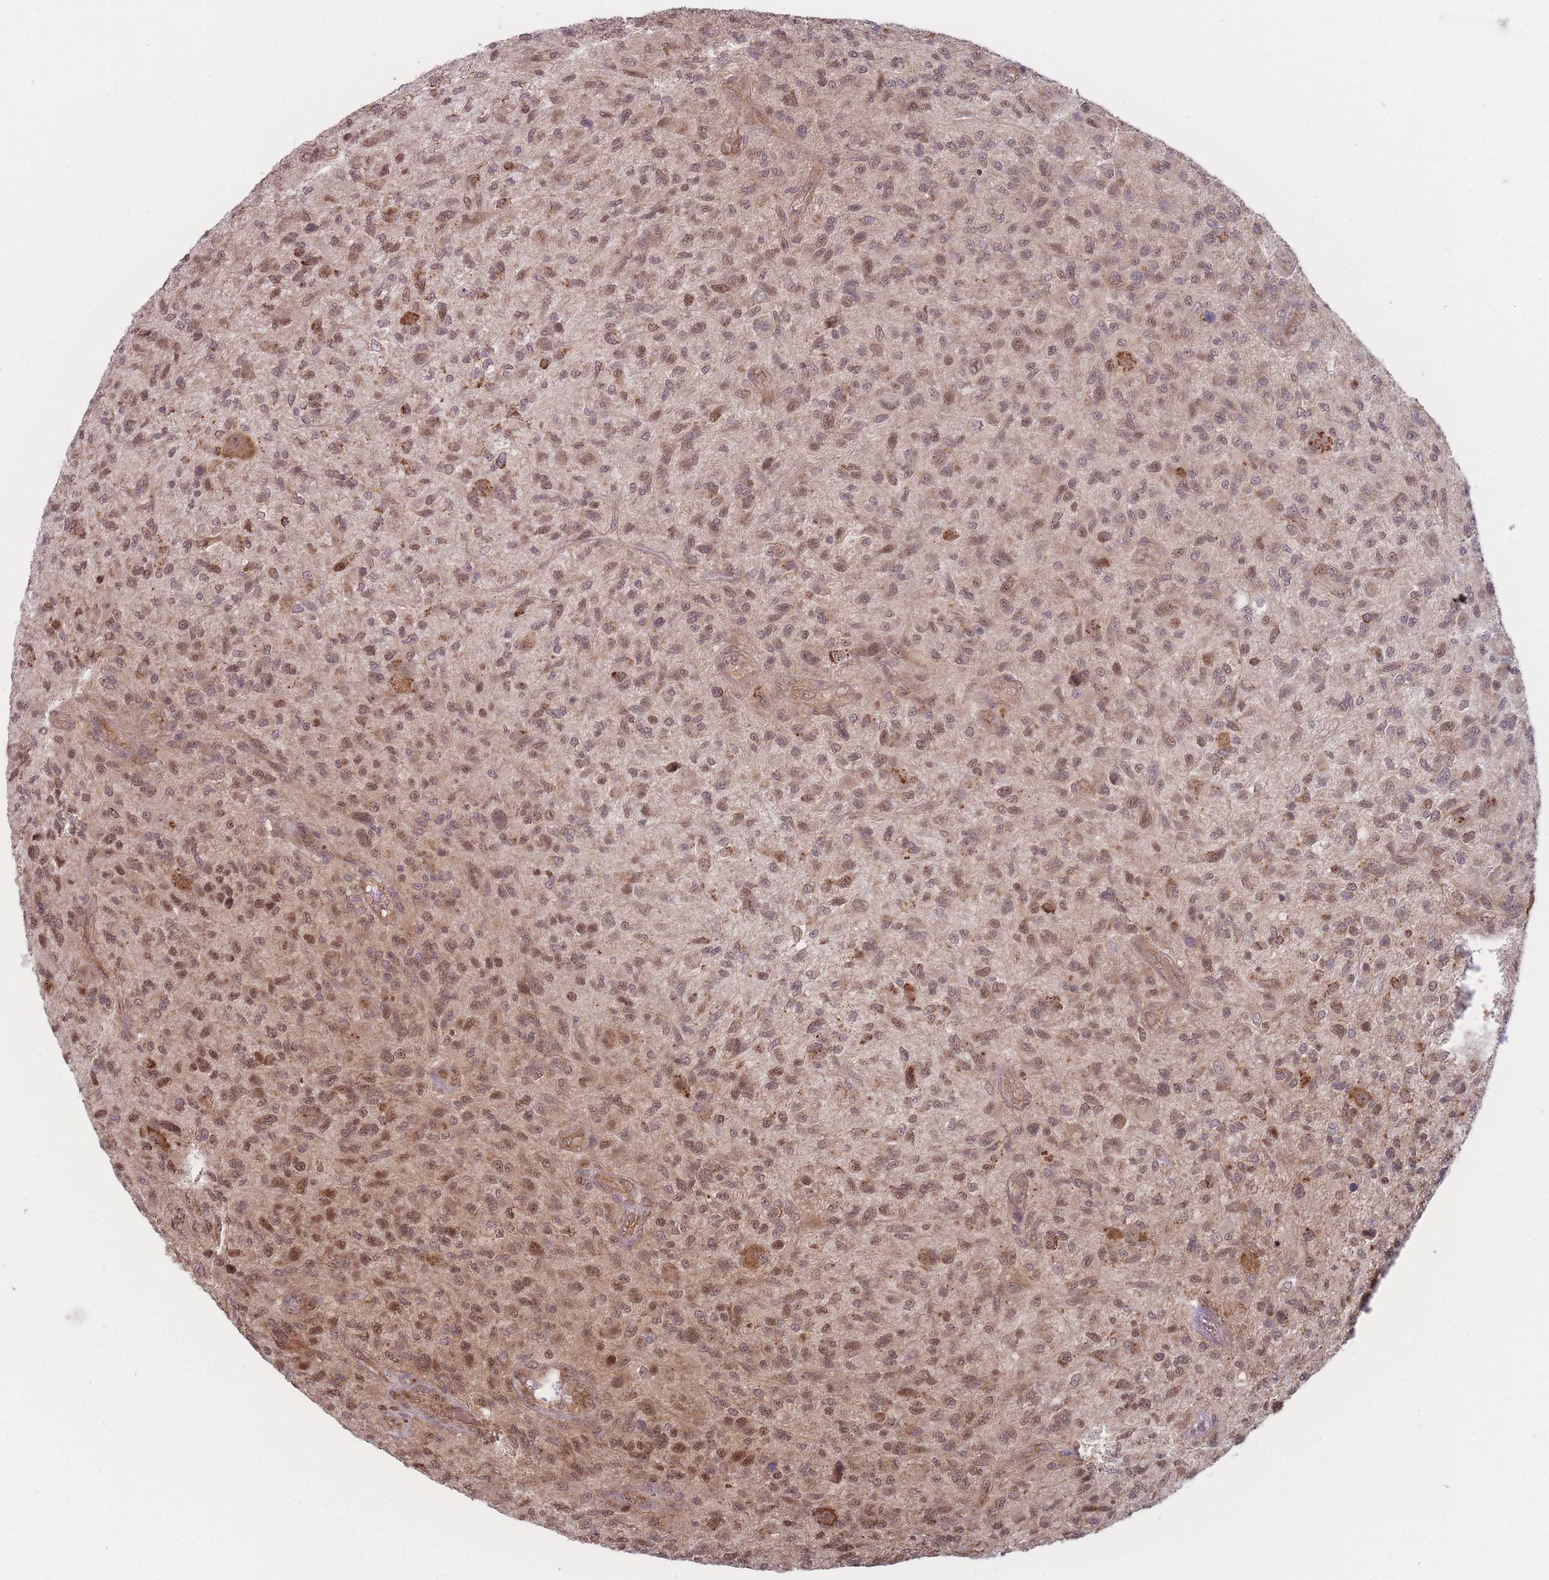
{"staining": {"intensity": "moderate", "quantity": ">75%", "location": "cytoplasmic/membranous,nuclear"}, "tissue": "glioma", "cell_type": "Tumor cells", "image_type": "cancer", "snomed": [{"axis": "morphology", "description": "Glioma, malignant, High grade"}, {"axis": "topography", "description": "Brain"}], "caption": "Immunohistochemical staining of malignant glioma (high-grade) shows medium levels of moderate cytoplasmic/membranous and nuclear staining in about >75% of tumor cells.", "gene": "RPS18", "patient": {"sex": "male", "age": 47}}